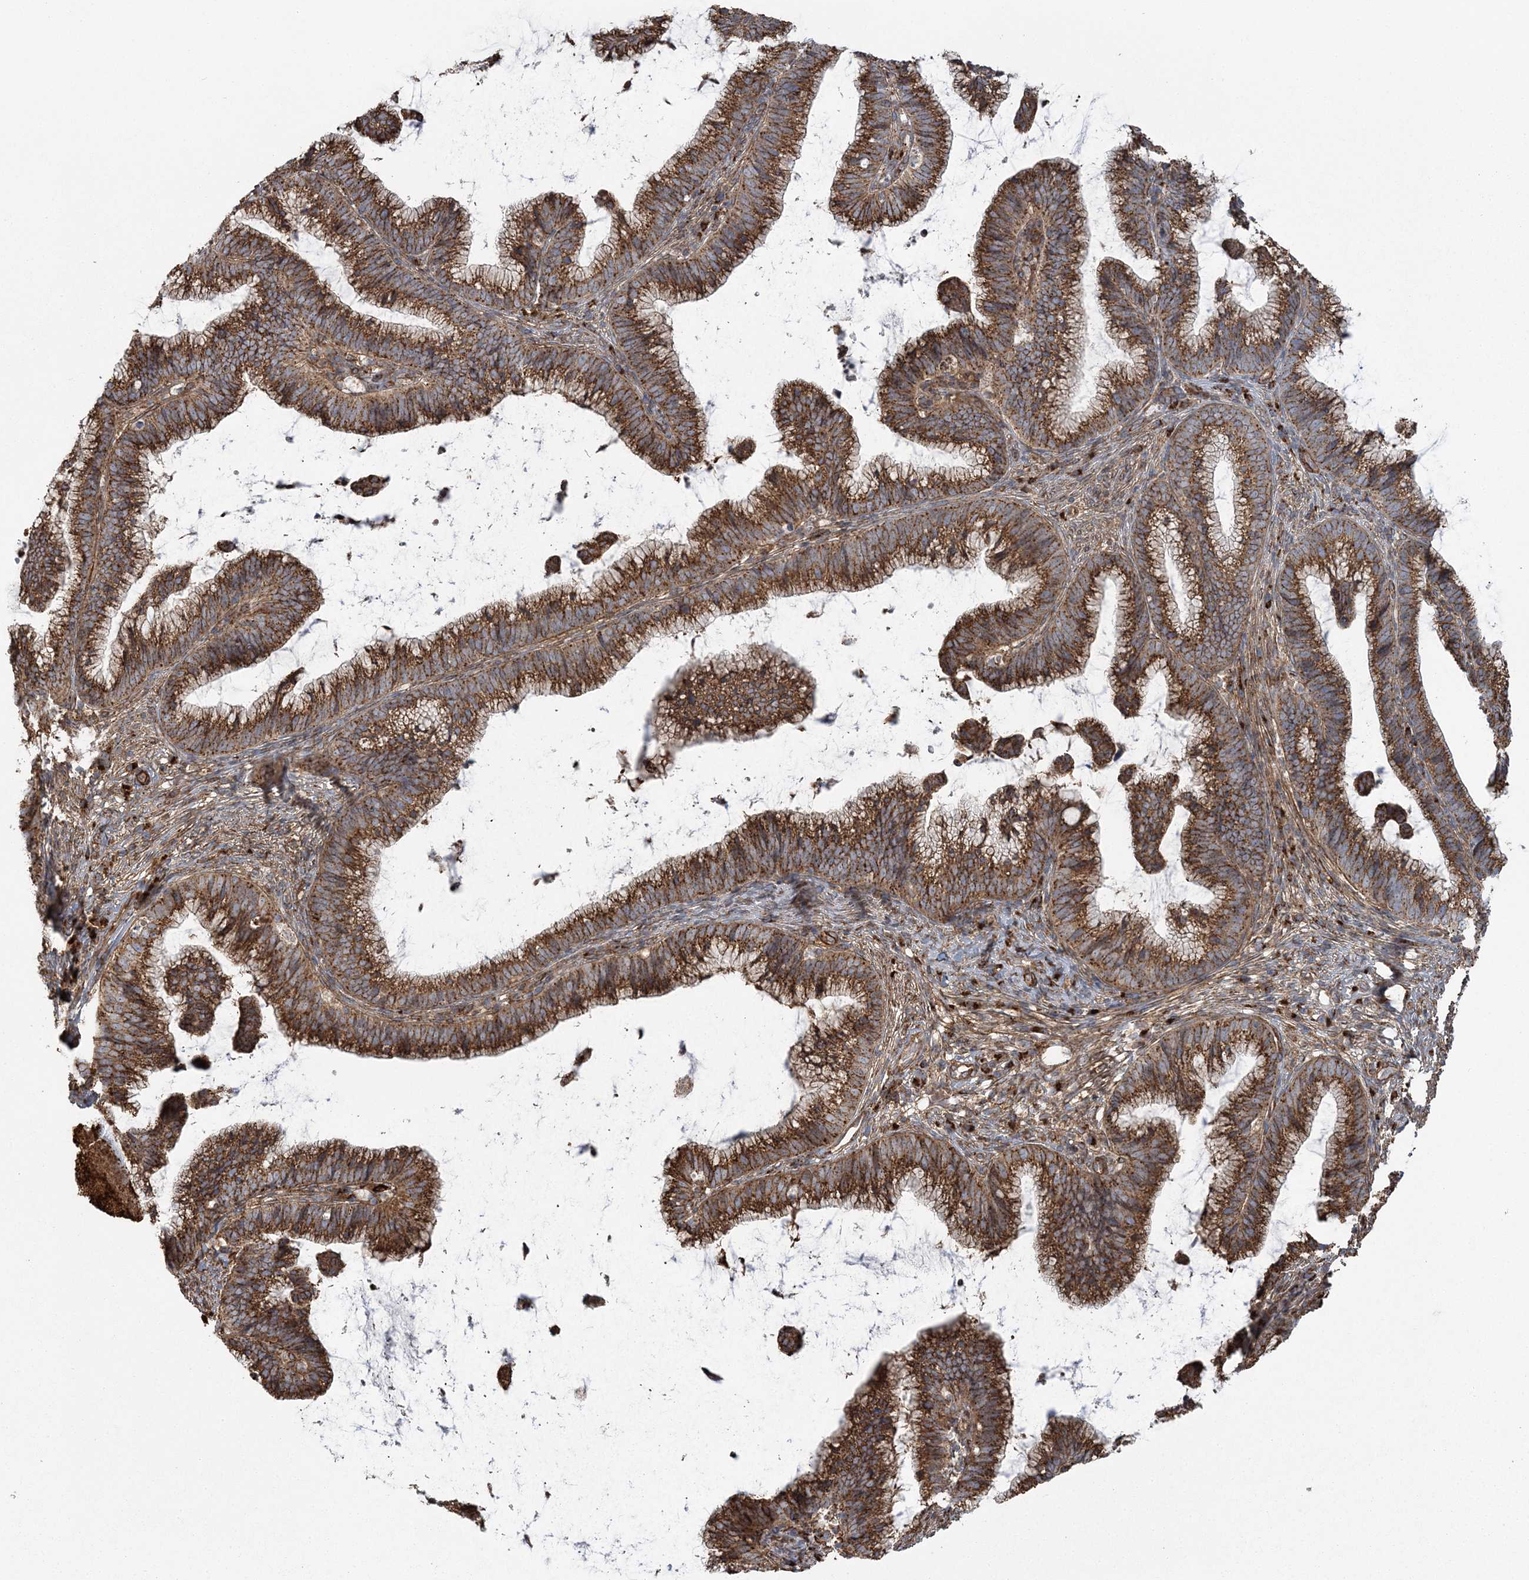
{"staining": {"intensity": "strong", "quantity": ">75%", "location": "cytoplasmic/membranous"}, "tissue": "cervical cancer", "cell_type": "Tumor cells", "image_type": "cancer", "snomed": [{"axis": "morphology", "description": "Adenocarcinoma, NOS"}, {"axis": "topography", "description": "Cervix"}], "caption": "This image exhibits immunohistochemistry staining of human cervical adenocarcinoma, with high strong cytoplasmic/membranous staining in approximately >75% of tumor cells.", "gene": "TRAF3IP2", "patient": {"sex": "female", "age": 36}}